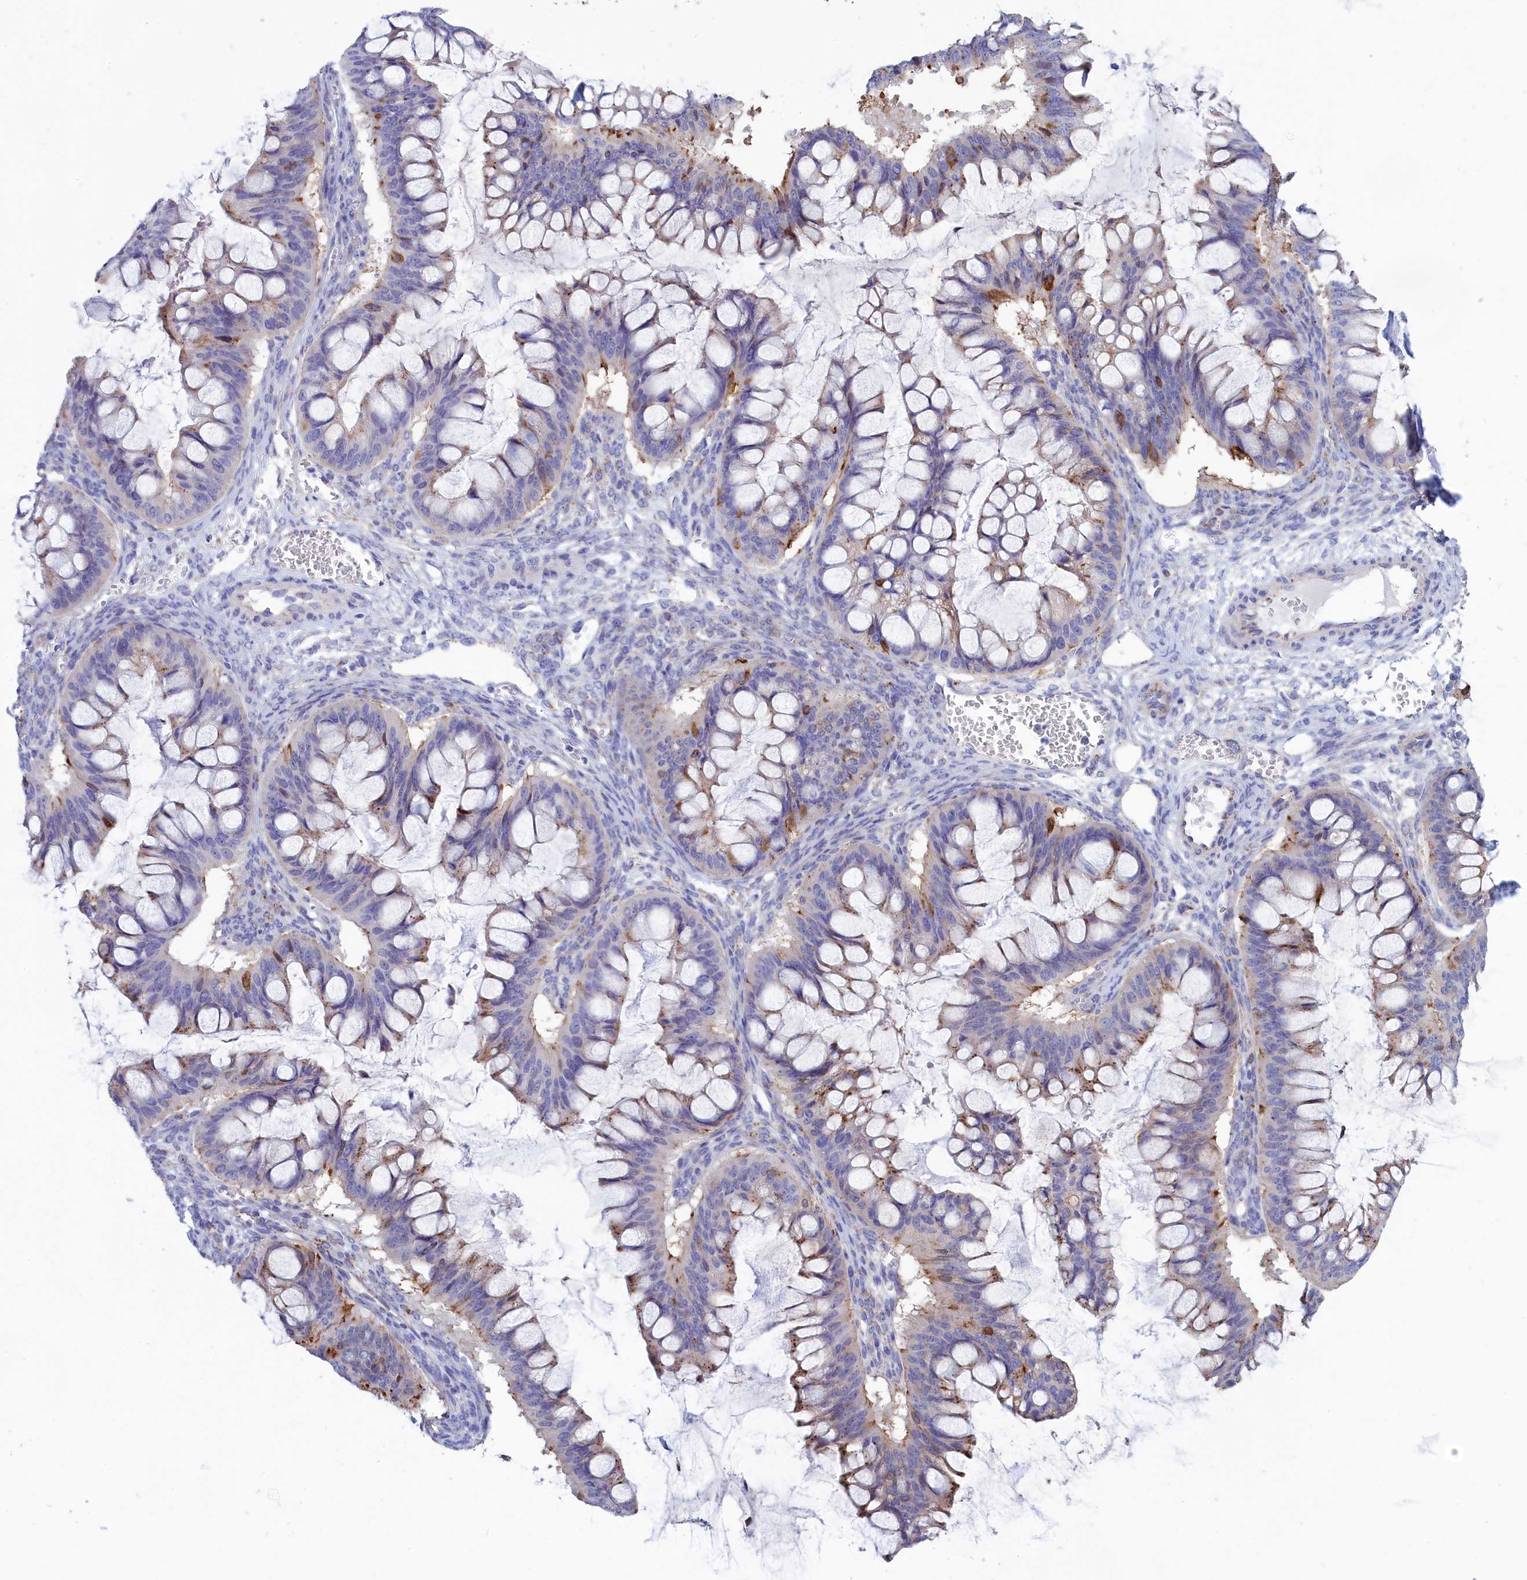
{"staining": {"intensity": "moderate", "quantity": "<25%", "location": "cytoplasmic/membranous"}, "tissue": "ovarian cancer", "cell_type": "Tumor cells", "image_type": "cancer", "snomed": [{"axis": "morphology", "description": "Cystadenocarcinoma, mucinous, NOS"}, {"axis": "topography", "description": "Ovary"}], "caption": "Ovarian cancer (mucinous cystadenocarcinoma) stained with a brown dye shows moderate cytoplasmic/membranous positive positivity in about <25% of tumor cells.", "gene": "WDR6", "patient": {"sex": "female", "age": 73}}